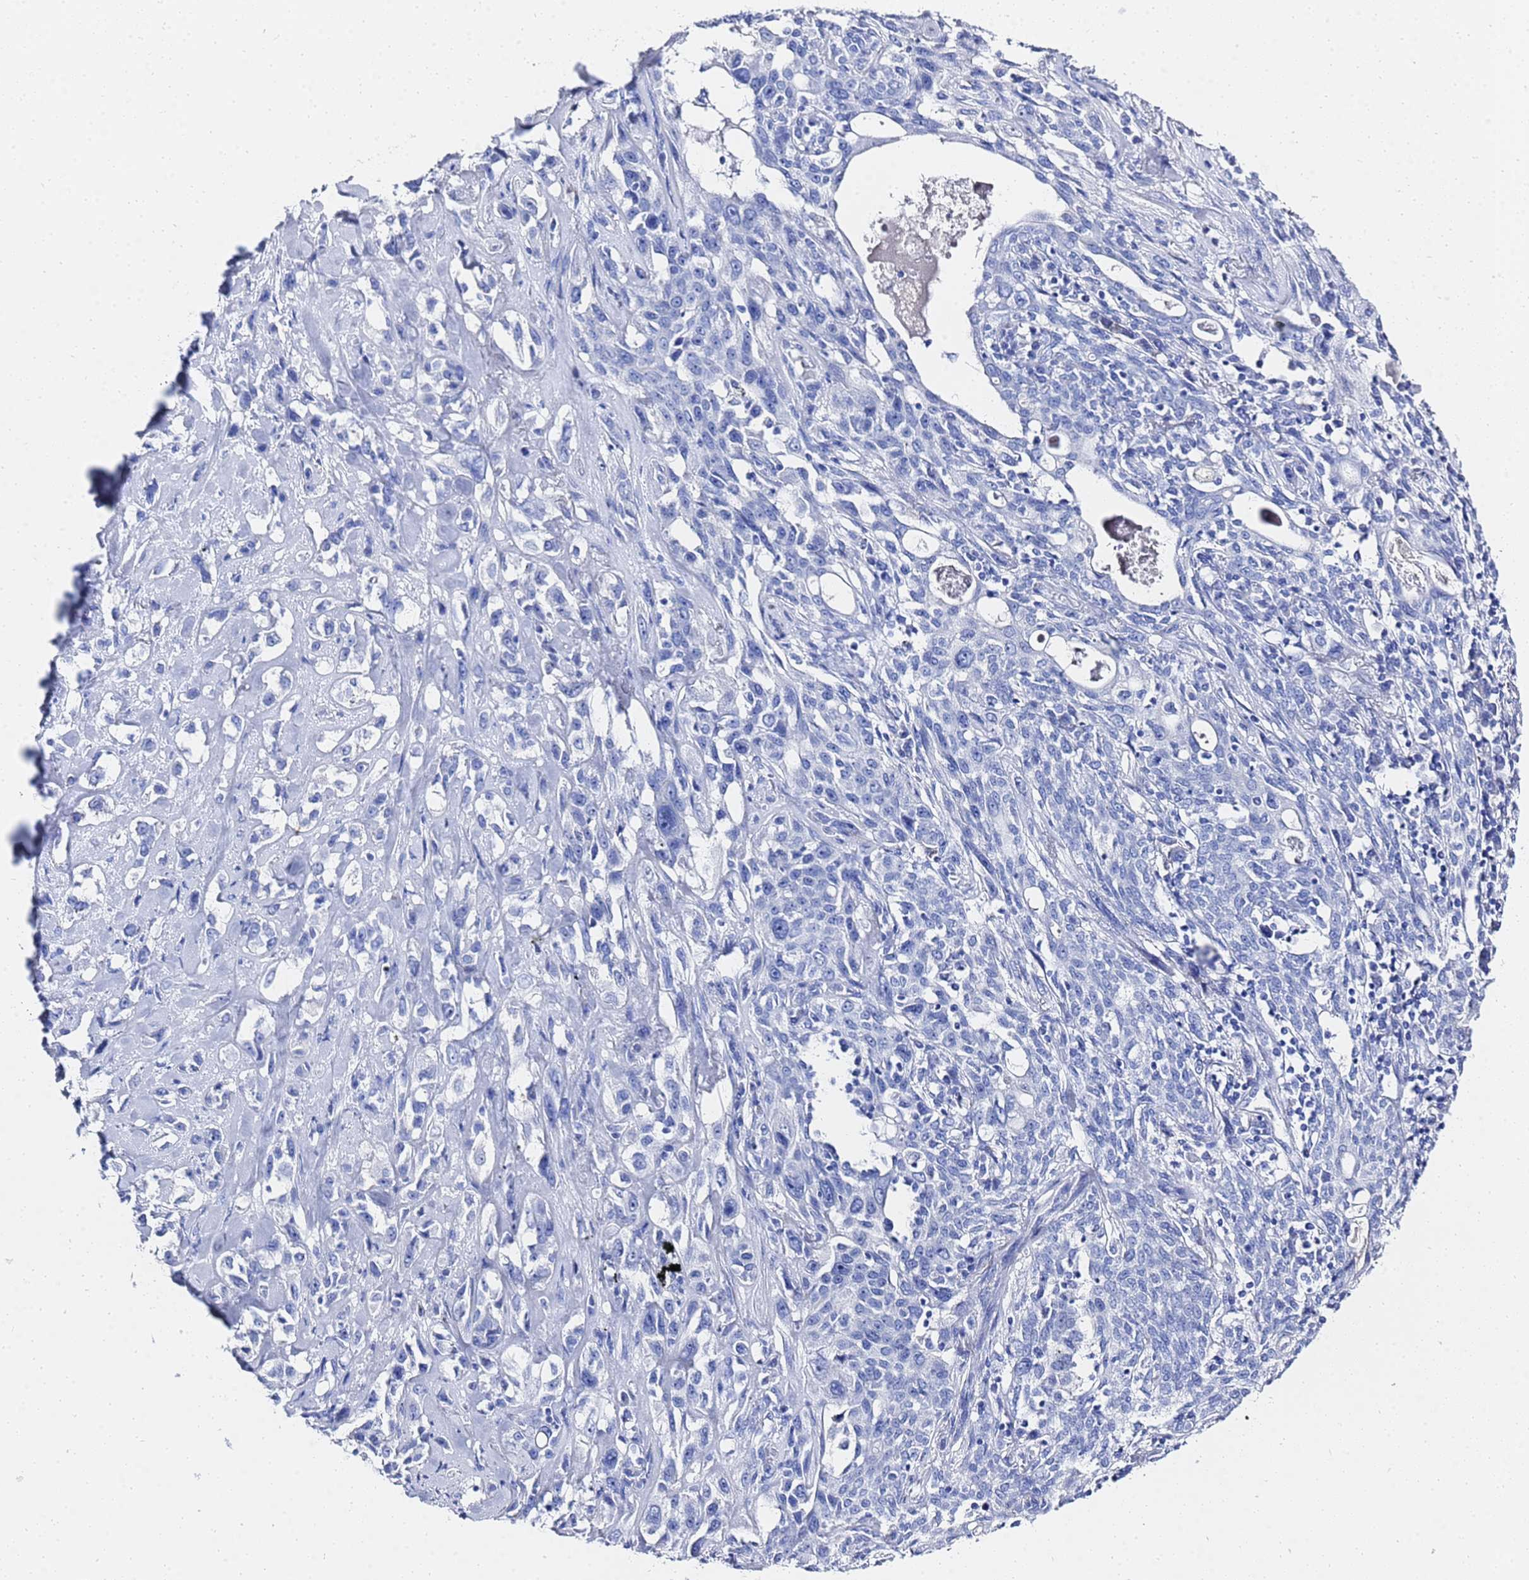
{"staining": {"intensity": "negative", "quantity": "none", "location": "none"}, "tissue": "lung cancer", "cell_type": "Tumor cells", "image_type": "cancer", "snomed": [{"axis": "morphology", "description": "Squamous cell carcinoma, NOS"}, {"axis": "topography", "description": "Lung"}], "caption": "Lung squamous cell carcinoma was stained to show a protein in brown. There is no significant expression in tumor cells. (Immunohistochemistry, brightfield microscopy, high magnification).", "gene": "GGT1", "patient": {"sex": "female", "age": 70}}